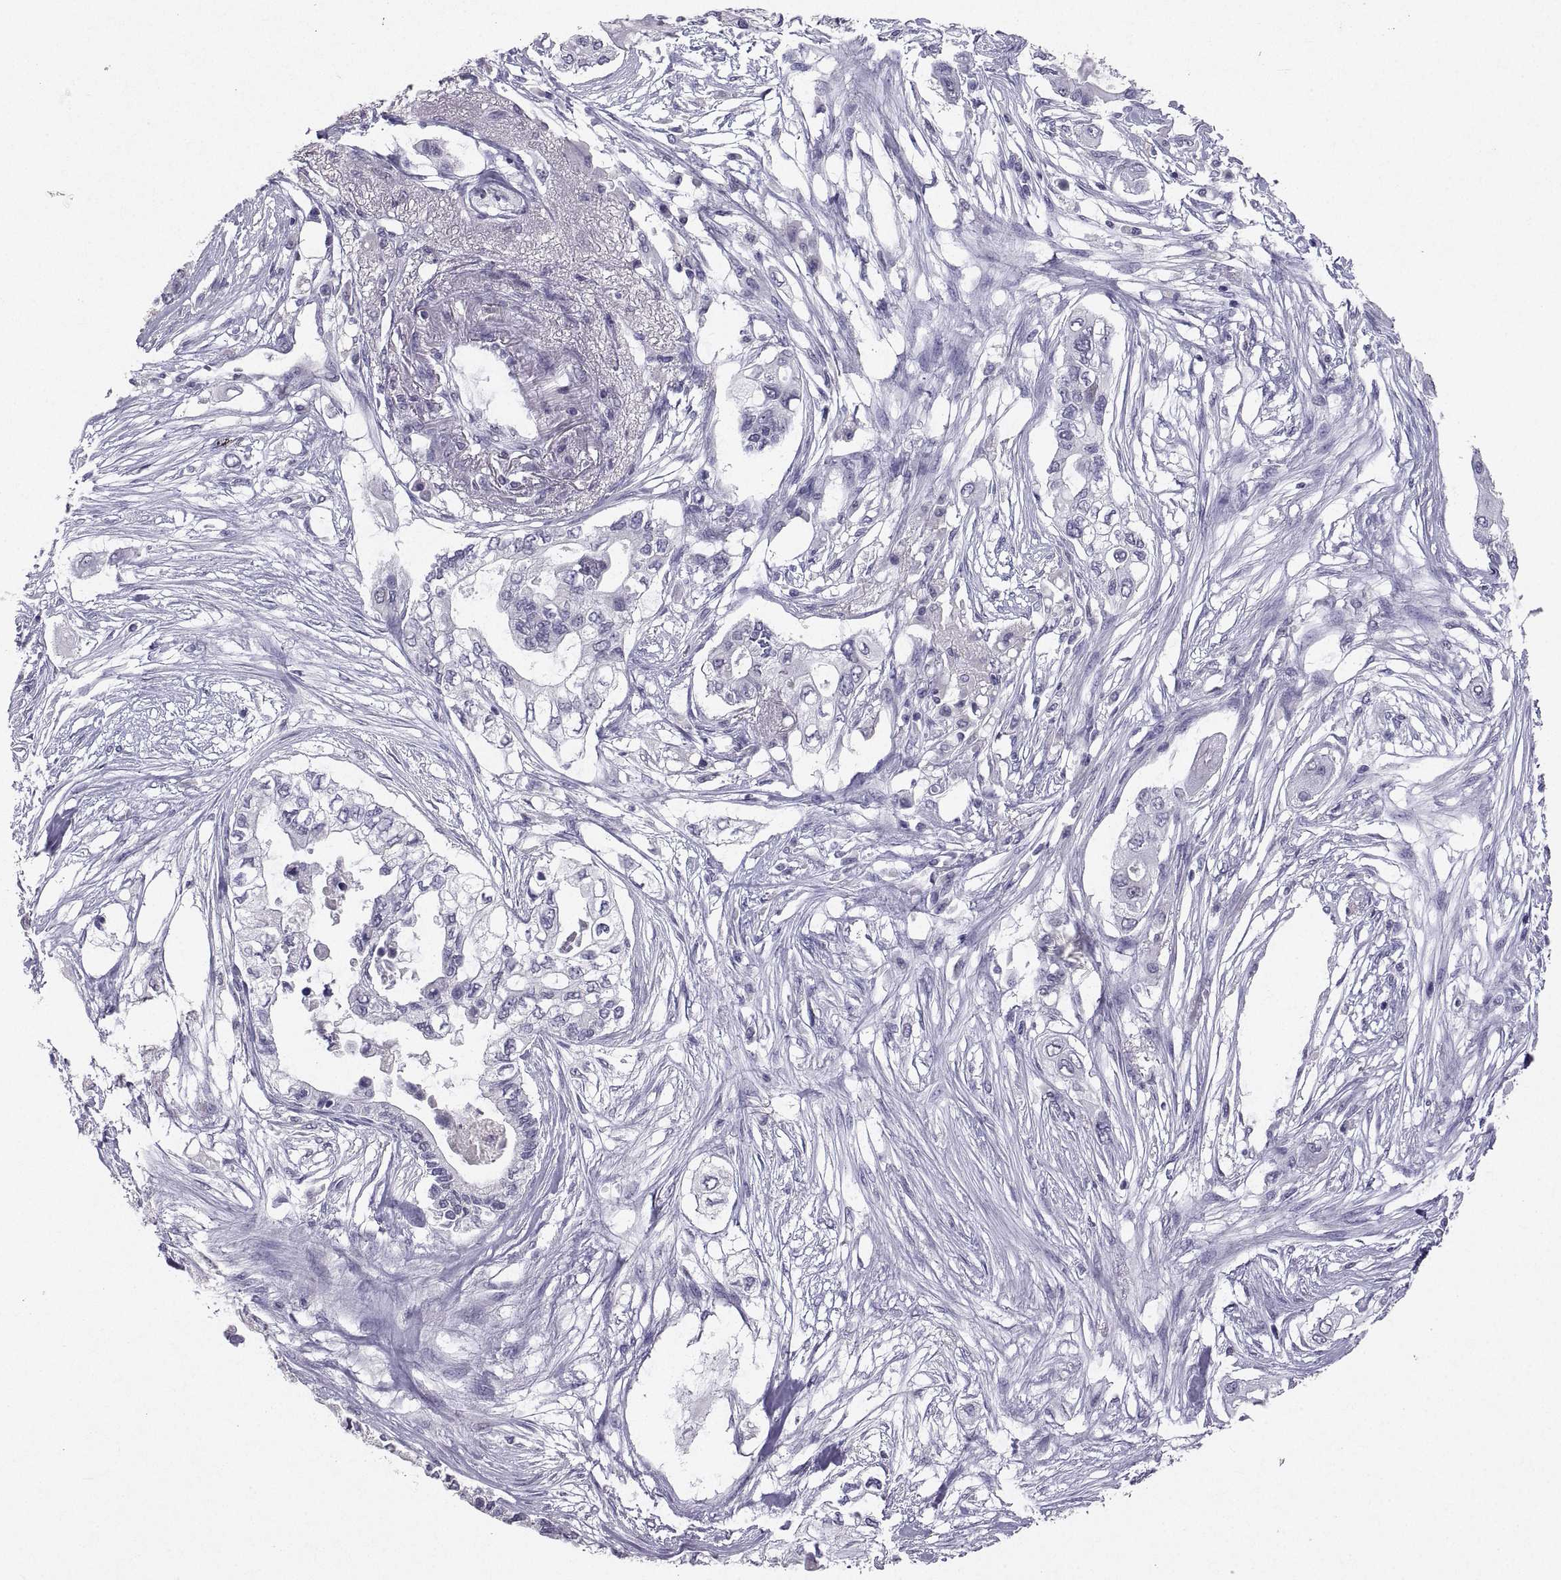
{"staining": {"intensity": "negative", "quantity": "none", "location": "none"}, "tissue": "pancreatic cancer", "cell_type": "Tumor cells", "image_type": "cancer", "snomed": [{"axis": "morphology", "description": "Adenocarcinoma, NOS"}, {"axis": "topography", "description": "Pancreas"}], "caption": "DAB (3,3'-diaminobenzidine) immunohistochemical staining of pancreatic adenocarcinoma exhibits no significant expression in tumor cells.", "gene": "SOX21", "patient": {"sex": "female", "age": 63}}